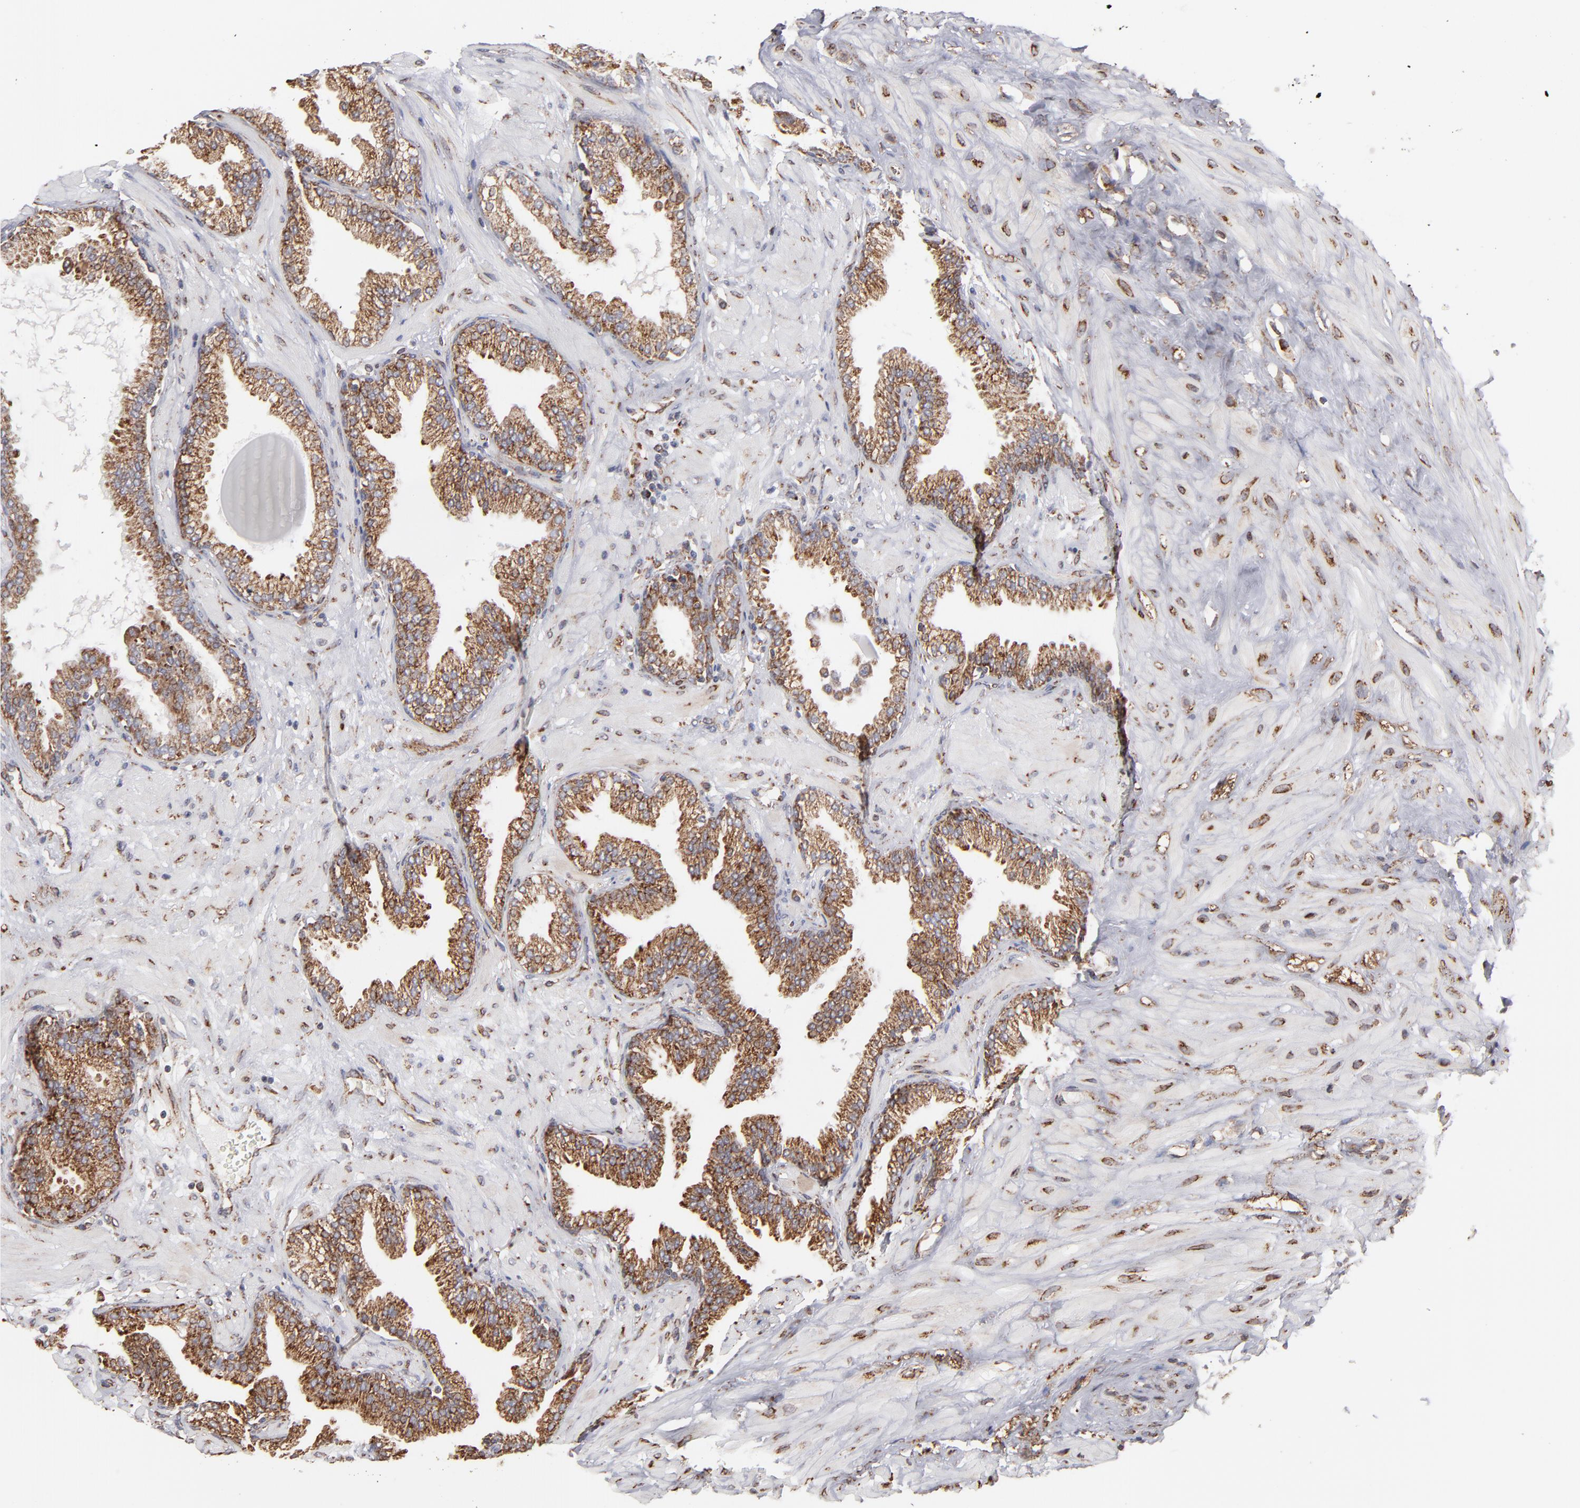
{"staining": {"intensity": "moderate", "quantity": ">75%", "location": "cytoplasmic/membranous"}, "tissue": "prostate", "cell_type": "Glandular cells", "image_type": "normal", "snomed": [{"axis": "morphology", "description": "Normal tissue, NOS"}, {"axis": "topography", "description": "Prostate"}], "caption": "High-power microscopy captured an immunohistochemistry (IHC) histopathology image of benign prostate, revealing moderate cytoplasmic/membranous staining in about >75% of glandular cells. The staining was performed using DAB (3,3'-diaminobenzidine), with brown indicating positive protein expression. Nuclei are stained blue with hematoxylin.", "gene": "KTN1", "patient": {"sex": "male", "age": 64}}